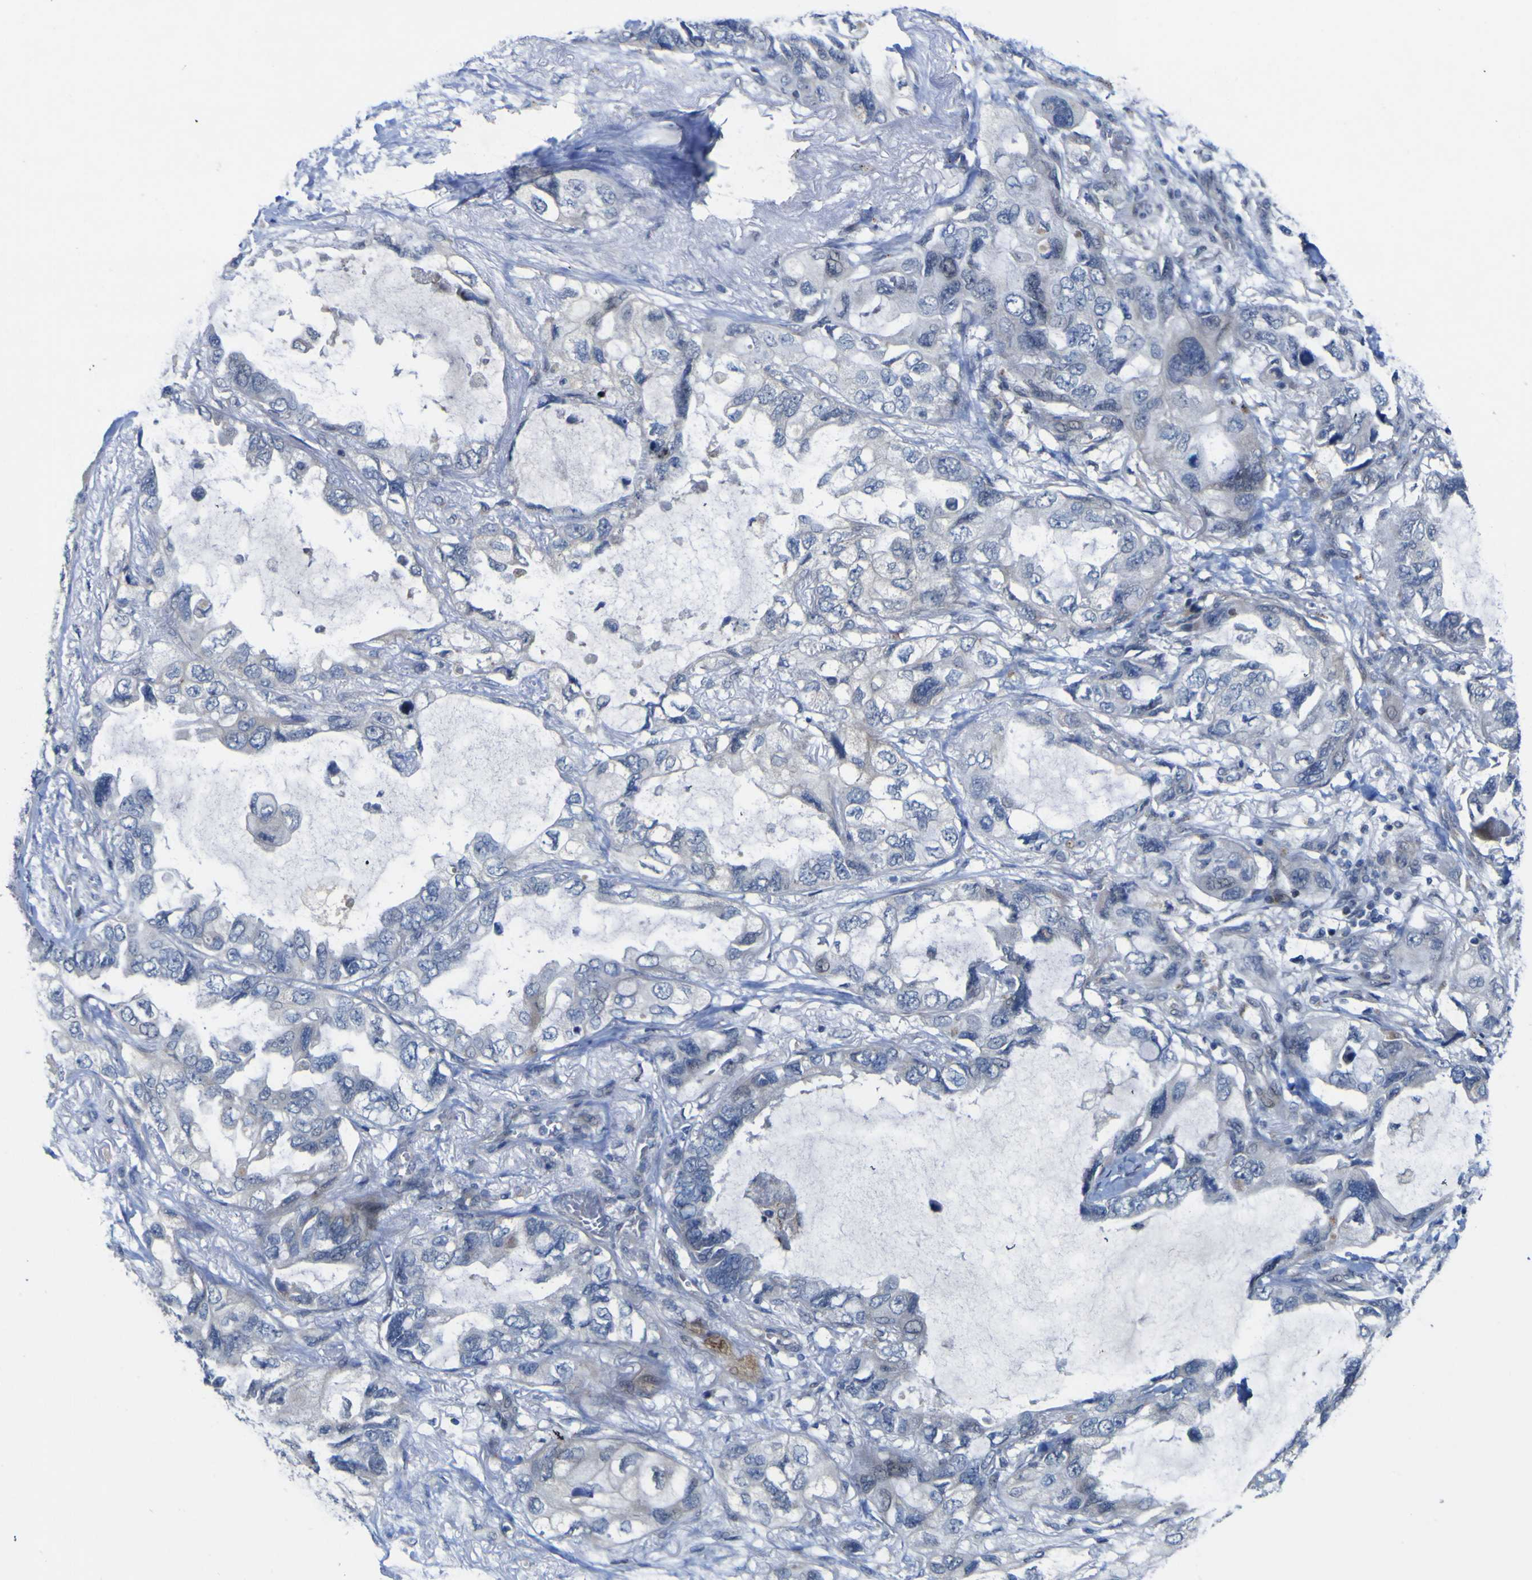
{"staining": {"intensity": "negative", "quantity": "none", "location": "none"}, "tissue": "lung cancer", "cell_type": "Tumor cells", "image_type": "cancer", "snomed": [{"axis": "morphology", "description": "Squamous cell carcinoma, NOS"}, {"axis": "topography", "description": "Lung"}], "caption": "Human squamous cell carcinoma (lung) stained for a protein using IHC reveals no expression in tumor cells.", "gene": "NAV1", "patient": {"sex": "female", "age": 73}}